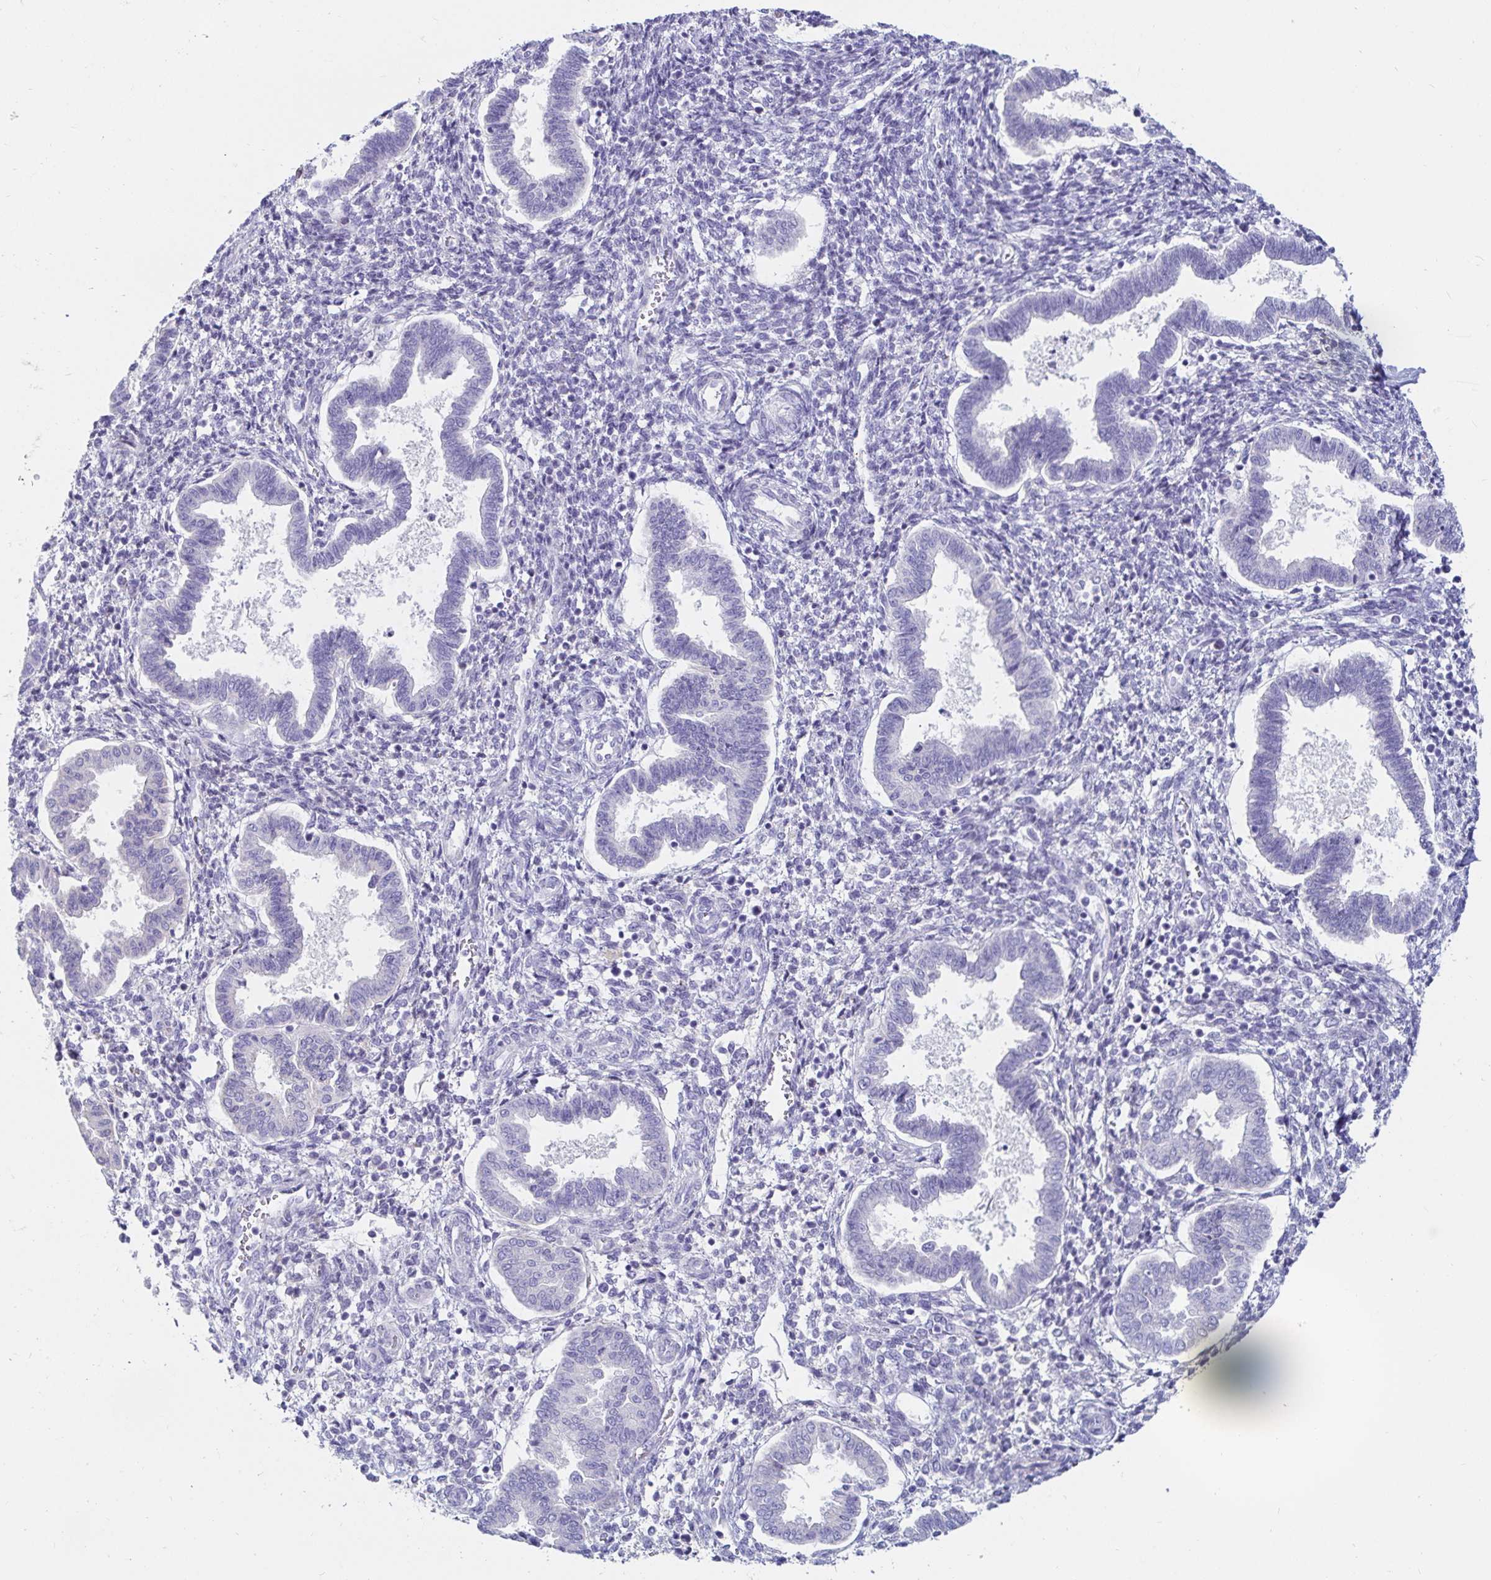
{"staining": {"intensity": "negative", "quantity": "none", "location": "none"}, "tissue": "endometrium", "cell_type": "Cells in endometrial stroma", "image_type": "normal", "snomed": [{"axis": "morphology", "description": "Normal tissue, NOS"}, {"axis": "topography", "description": "Endometrium"}], "caption": "This is a photomicrograph of immunohistochemistry (IHC) staining of normal endometrium, which shows no positivity in cells in endometrial stroma.", "gene": "C4orf17", "patient": {"sex": "female", "age": 24}}